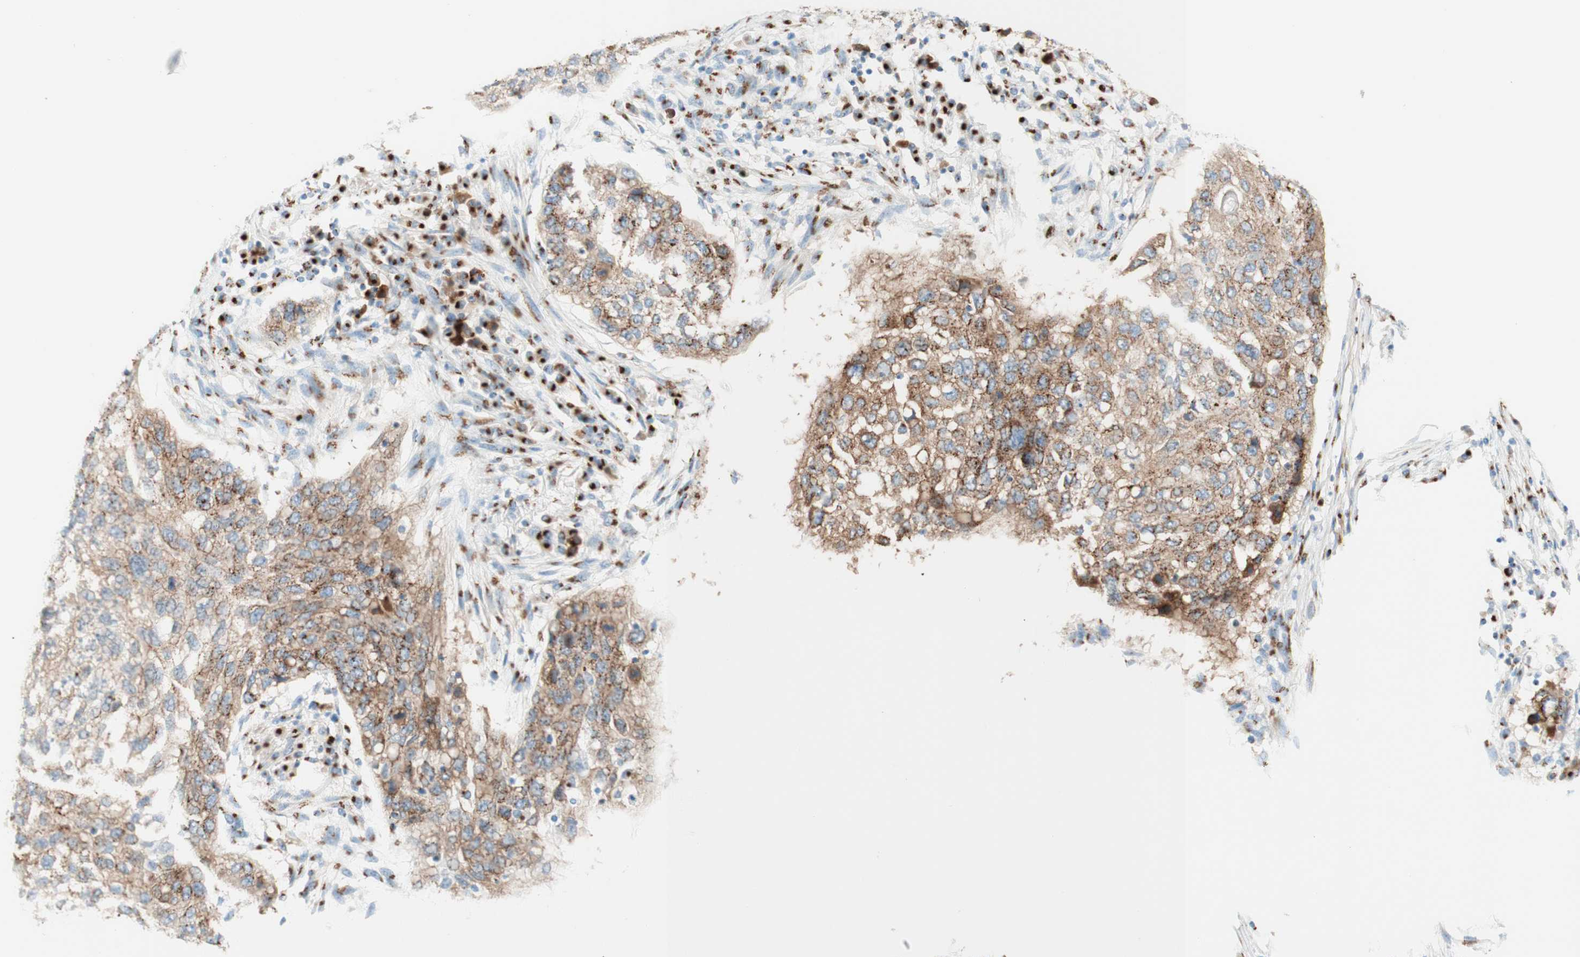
{"staining": {"intensity": "moderate", "quantity": ">75%", "location": "cytoplasmic/membranous"}, "tissue": "lung cancer", "cell_type": "Tumor cells", "image_type": "cancer", "snomed": [{"axis": "morphology", "description": "Squamous cell carcinoma, NOS"}, {"axis": "topography", "description": "Lung"}], "caption": "High-magnification brightfield microscopy of squamous cell carcinoma (lung) stained with DAB (3,3'-diaminobenzidine) (brown) and counterstained with hematoxylin (blue). tumor cells exhibit moderate cytoplasmic/membranous expression is appreciated in approximately>75% of cells. (IHC, brightfield microscopy, high magnification).", "gene": "GOLGB1", "patient": {"sex": "female", "age": 63}}